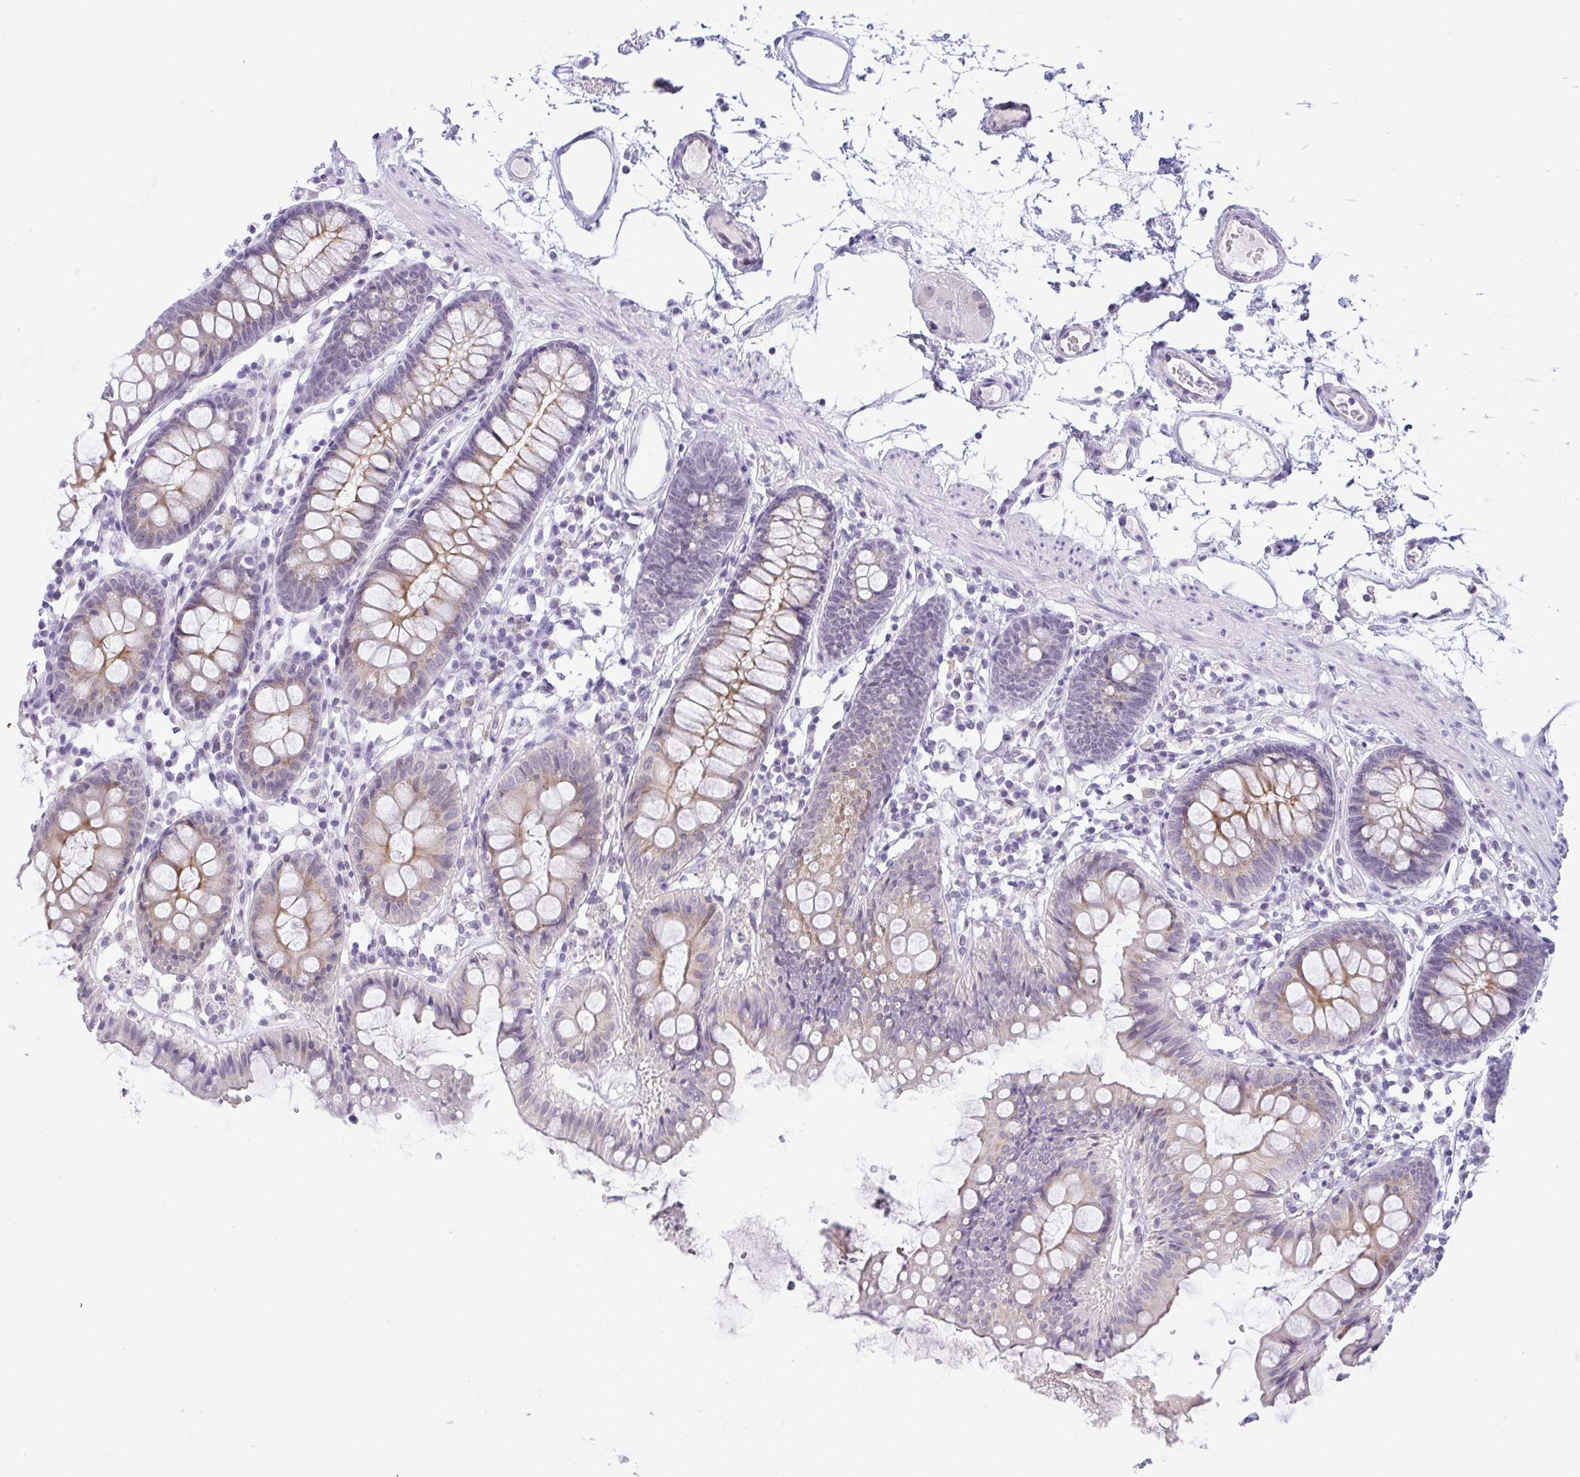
{"staining": {"intensity": "negative", "quantity": "none", "location": "none"}, "tissue": "colon", "cell_type": "Endothelial cells", "image_type": "normal", "snomed": [{"axis": "morphology", "description": "Normal tissue, NOS"}, {"axis": "topography", "description": "Colon"}], "caption": "Normal colon was stained to show a protein in brown. There is no significant staining in endothelial cells.", "gene": "FAM177A1", "patient": {"sex": "female", "age": 84}}